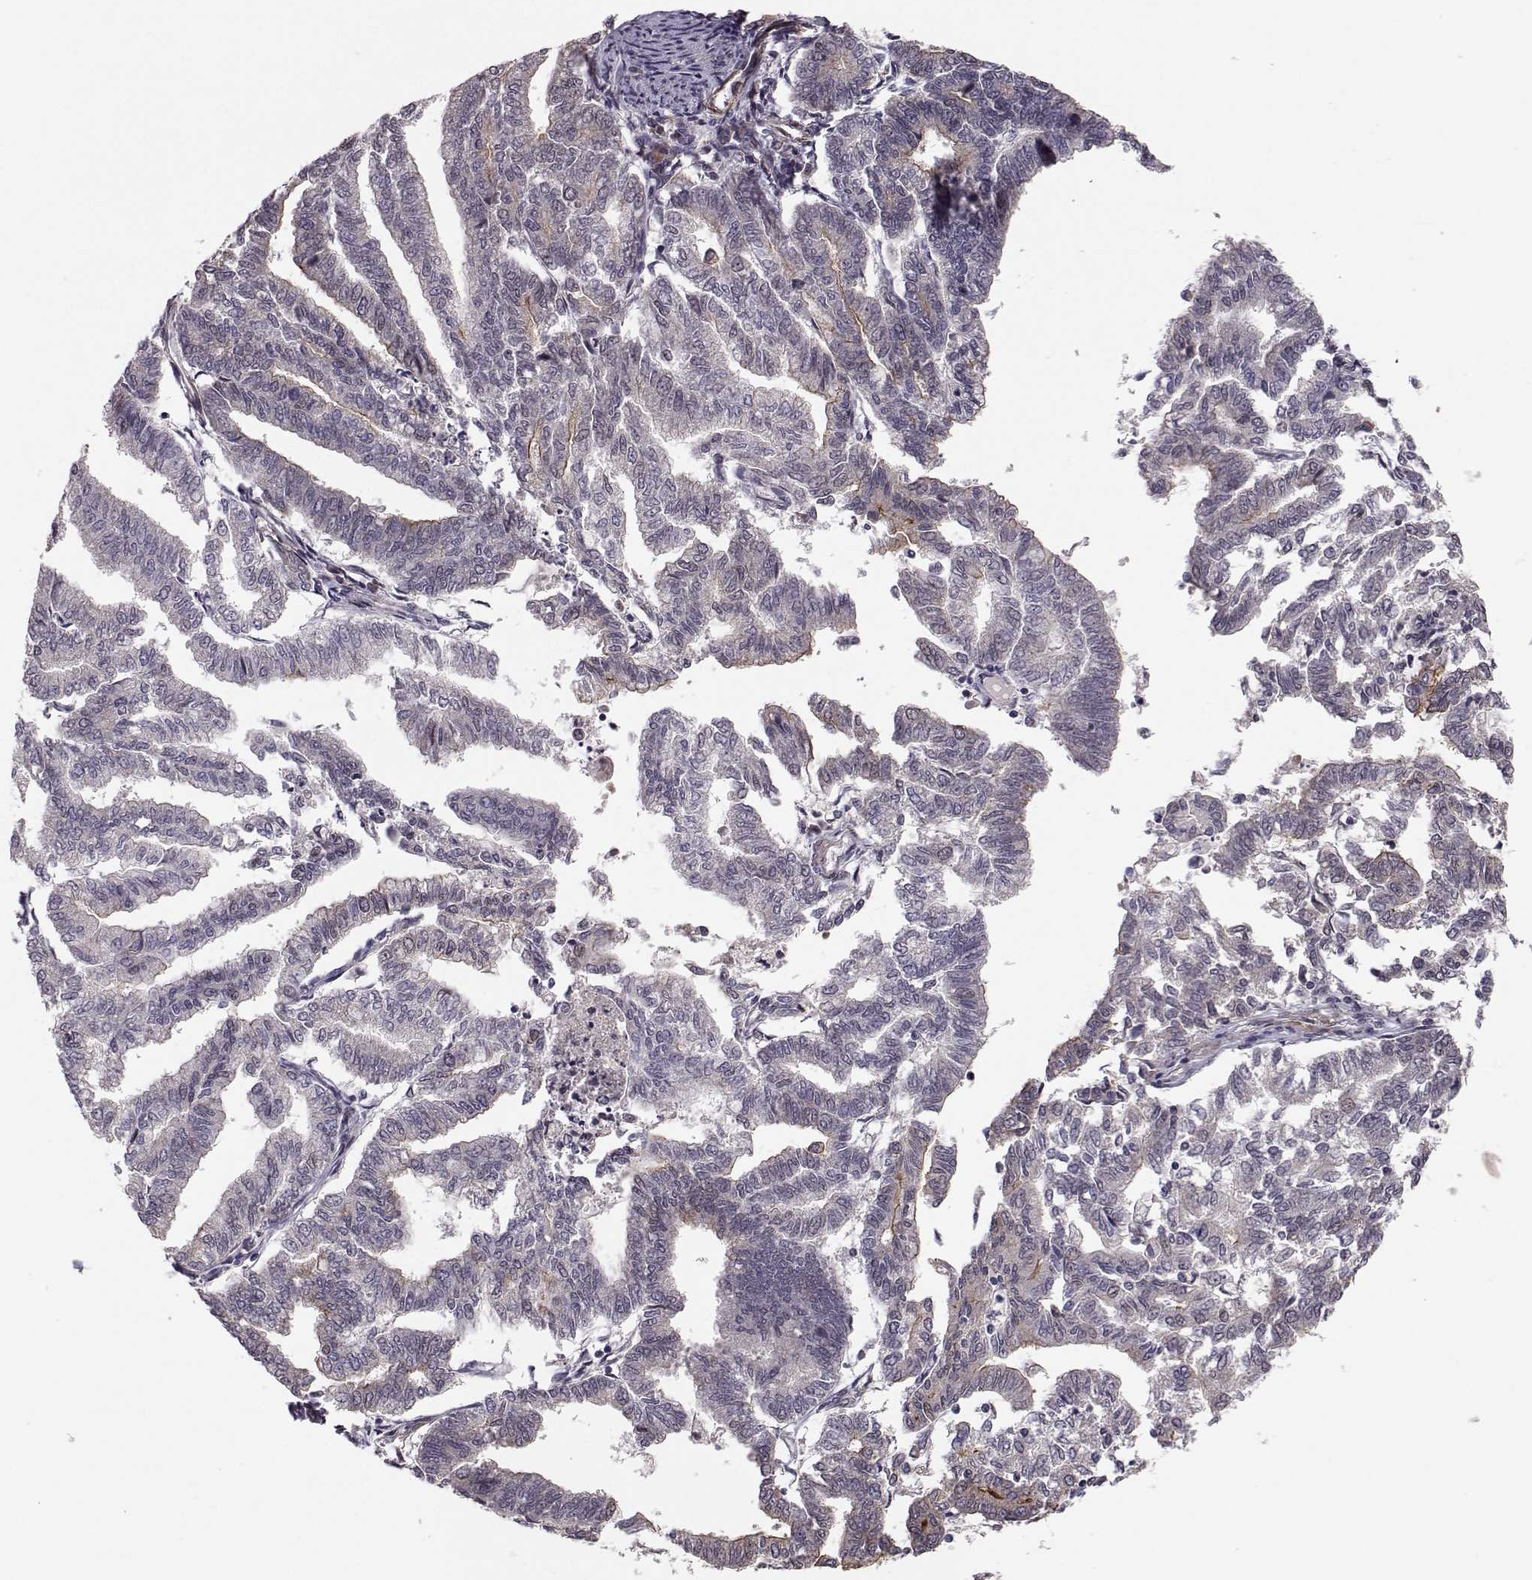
{"staining": {"intensity": "moderate", "quantity": "<25%", "location": "cytoplasmic/membranous"}, "tissue": "endometrial cancer", "cell_type": "Tumor cells", "image_type": "cancer", "snomed": [{"axis": "morphology", "description": "Adenocarcinoma, NOS"}, {"axis": "topography", "description": "Endometrium"}], "caption": "A photomicrograph of human adenocarcinoma (endometrial) stained for a protein displays moderate cytoplasmic/membranous brown staining in tumor cells.", "gene": "PLEKHG3", "patient": {"sex": "female", "age": 79}}